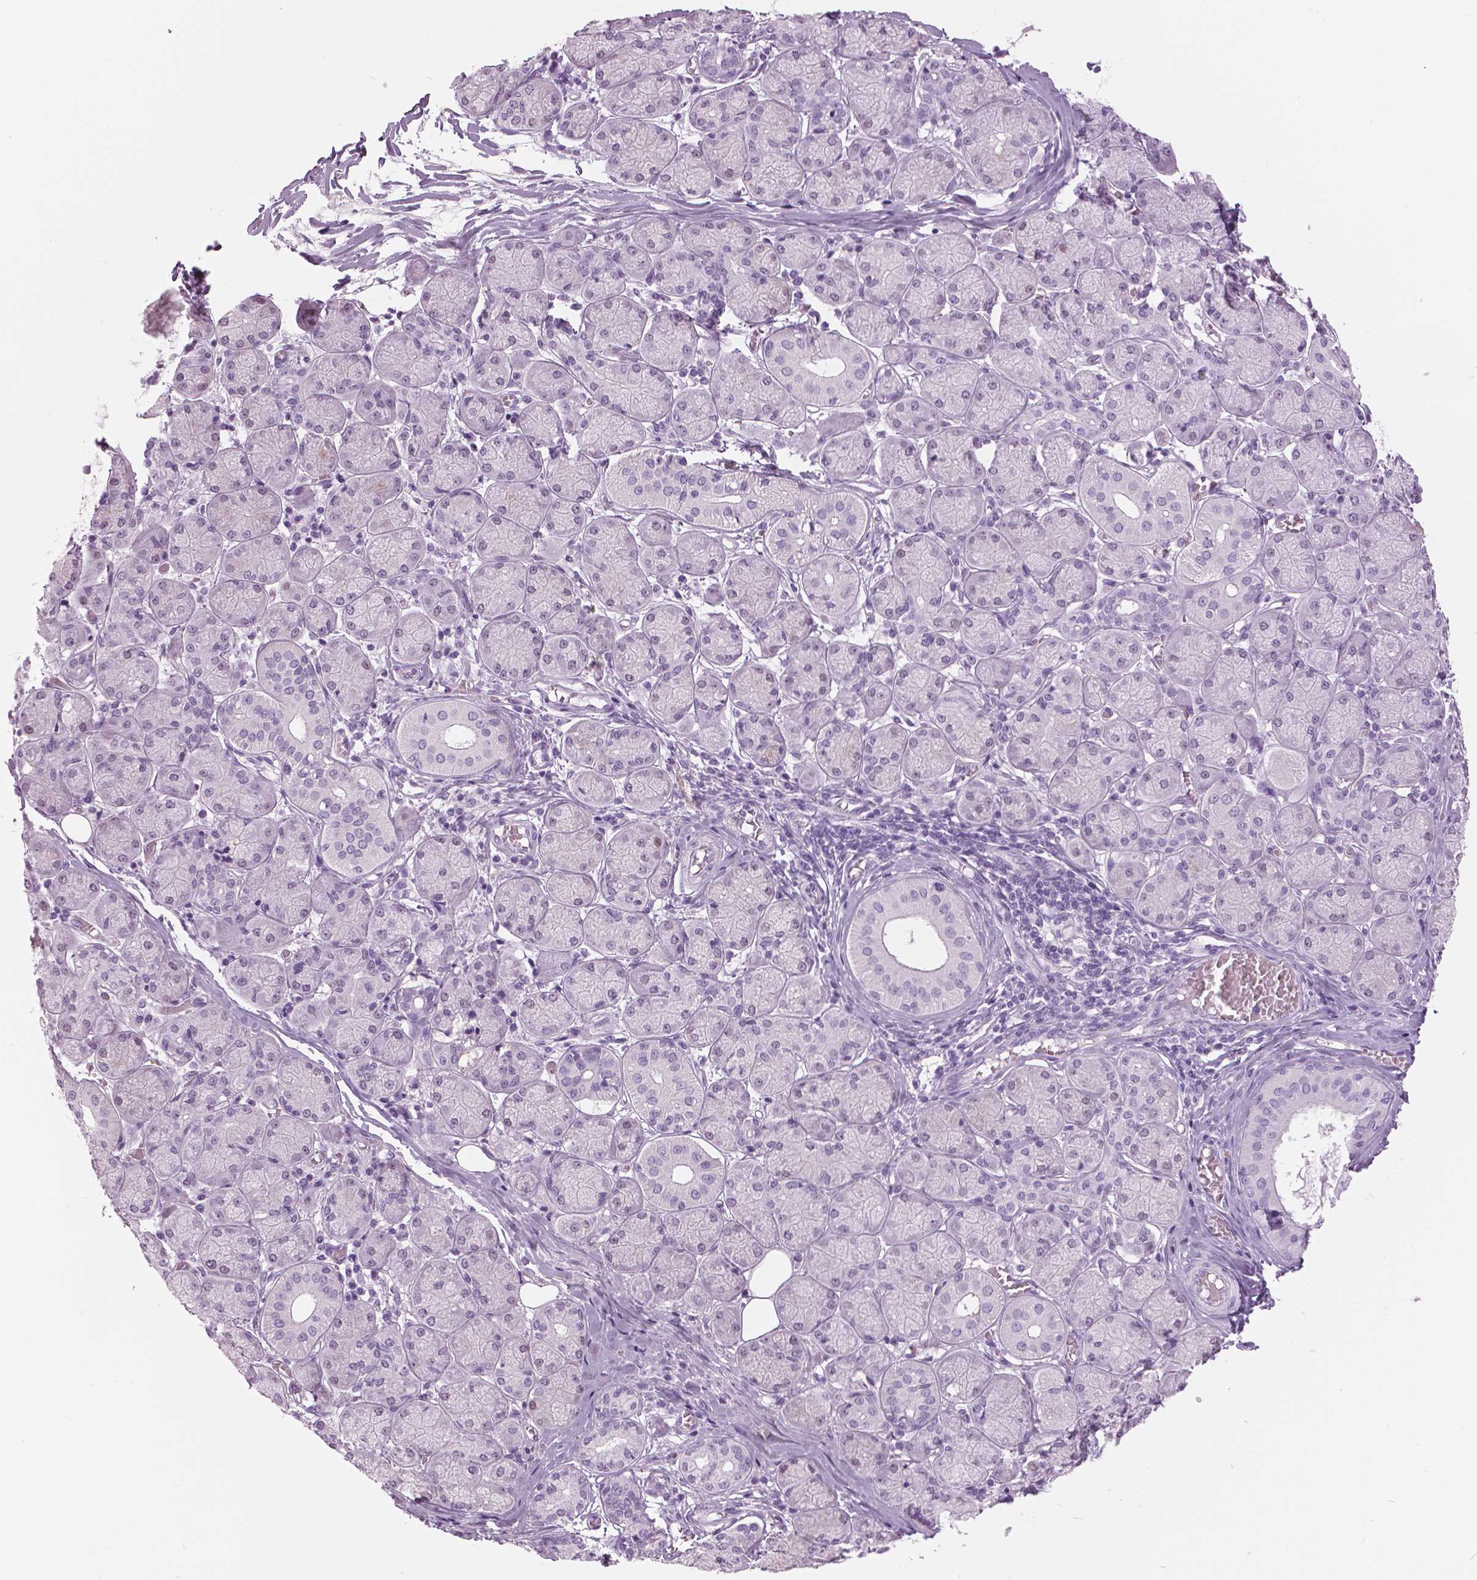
{"staining": {"intensity": "negative", "quantity": "none", "location": "none"}, "tissue": "salivary gland", "cell_type": "Glandular cells", "image_type": "normal", "snomed": [{"axis": "morphology", "description": "Normal tissue, NOS"}, {"axis": "topography", "description": "Salivary gland"}, {"axis": "topography", "description": "Peripheral nerve tissue"}], "caption": "This image is of normal salivary gland stained with immunohistochemistry to label a protein in brown with the nuclei are counter-stained blue. There is no expression in glandular cells. The staining is performed using DAB brown chromogen with nuclei counter-stained in using hematoxylin.", "gene": "SFTPD", "patient": {"sex": "female", "age": 24}}